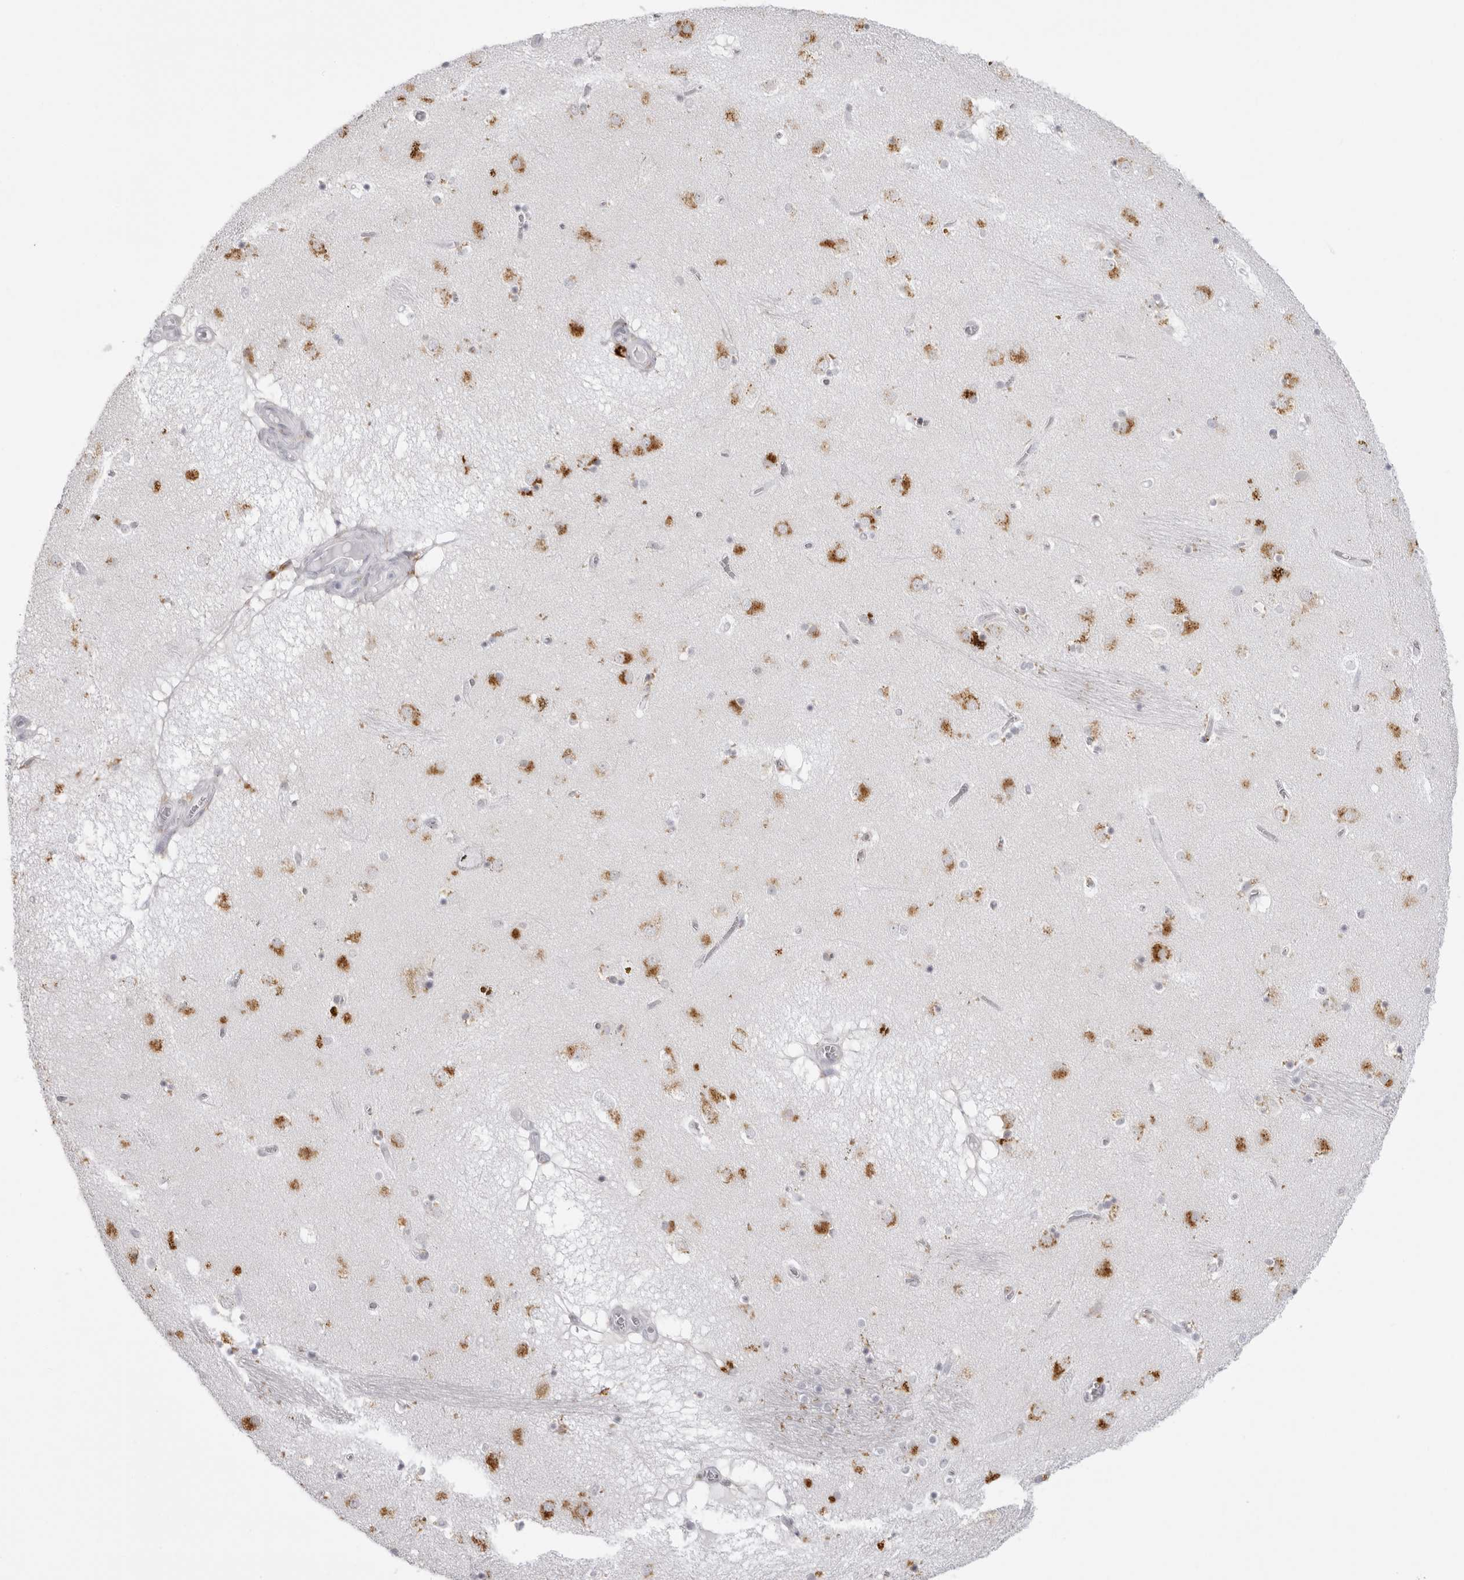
{"staining": {"intensity": "negative", "quantity": "none", "location": "none"}, "tissue": "caudate", "cell_type": "Glial cells", "image_type": "normal", "snomed": [{"axis": "morphology", "description": "Normal tissue, NOS"}, {"axis": "topography", "description": "Lateral ventricle wall"}], "caption": "Image shows no protein staining in glial cells of benign caudate. (Stains: DAB (3,3'-diaminobenzidine) IHC with hematoxylin counter stain, Microscopy: brightfield microscopy at high magnification).", "gene": "IL25", "patient": {"sex": "male", "age": 70}}